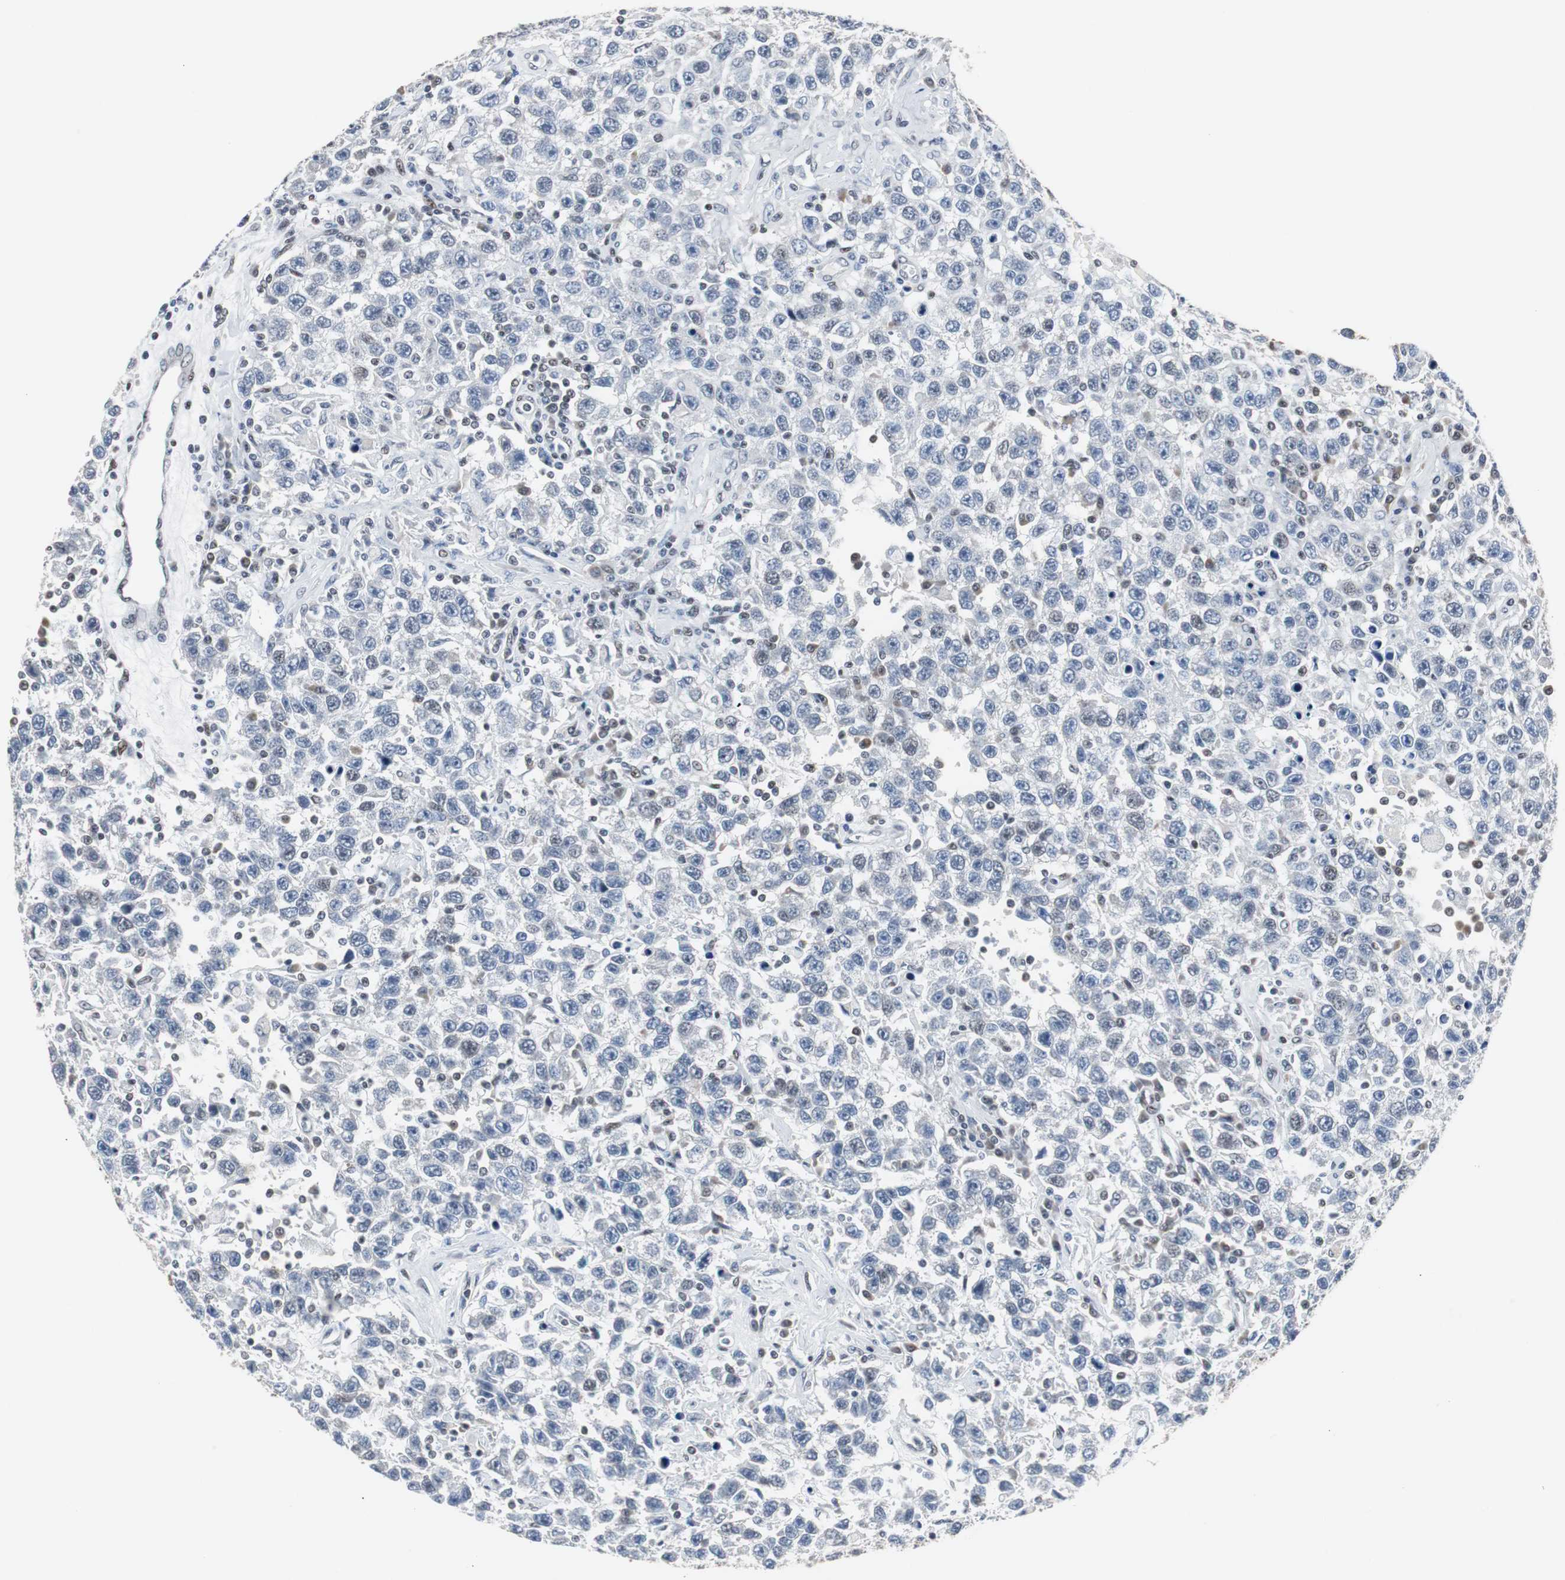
{"staining": {"intensity": "negative", "quantity": "none", "location": "none"}, "tissue": "testis cancer", "cell_type": "Tumor cells", "image_type": "cancer", "snomed": [{"axis": "morphology", "description": "Seminoma, NOS"}, {"axis": "topography", "description": "Testis"}], "caption": "Protein analysis of testis seminoma reveals no significant staining in tumor cells.", "gene": "ZHX2", "patient": {"sex": "male", "age": 41}}